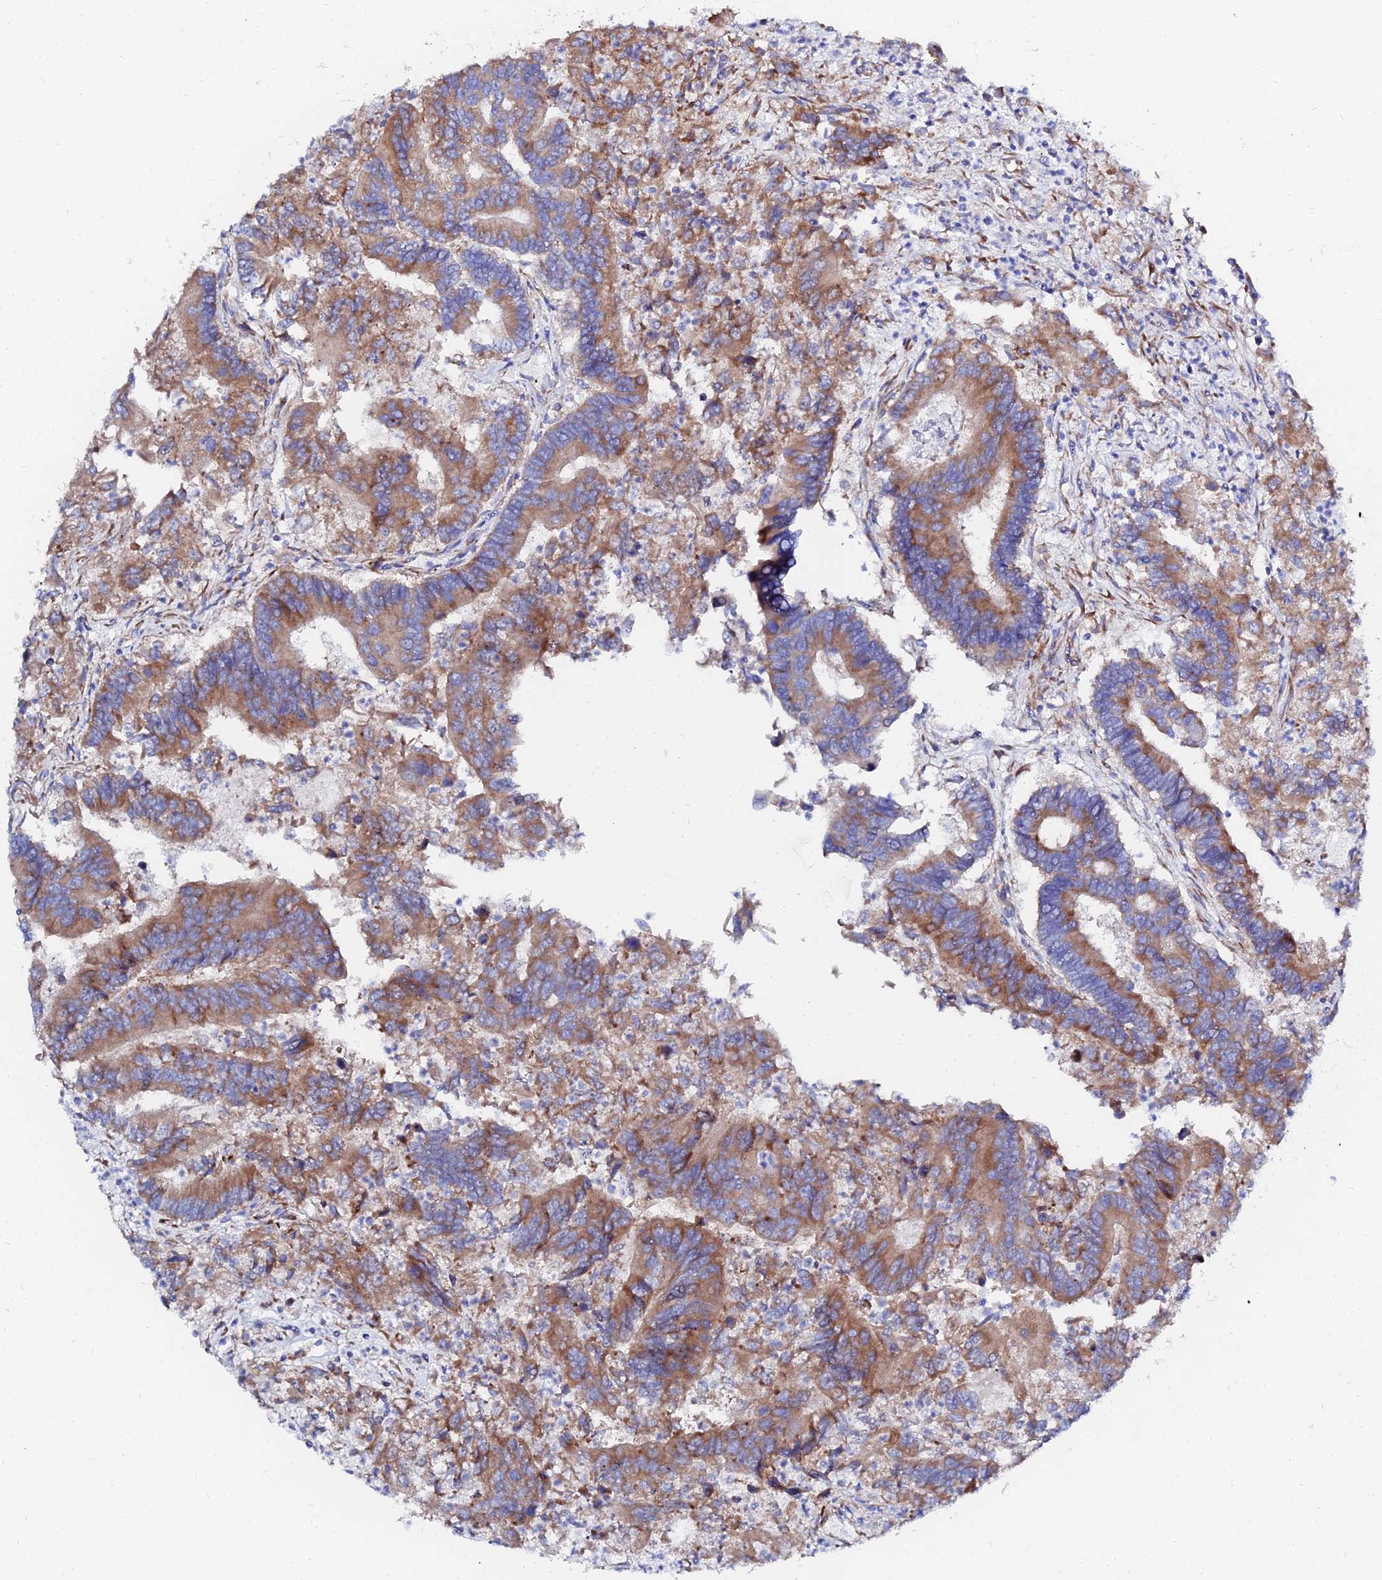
{"staining": {"intensity": "moderate", "quantity": ">75%", "location": "cytoplasmic/membranous"}, "tissue": "colorectal cancer", "cell_type": "Tumor cells", "image_type": "cancer", "snomed": [{"axis": "morphology", "description": "Adenocarcinoma, NOS"}, {"axis": "topography", "description": "Colon"}], "caption": "A medium amount of moderate cytoplasmic/membranous expression is present in approximately >75% of tumor cells in colorectal adenocarcinoma tissue.", "gene": "PTTG1", "patient": {"sex": "female", "age": 67}}